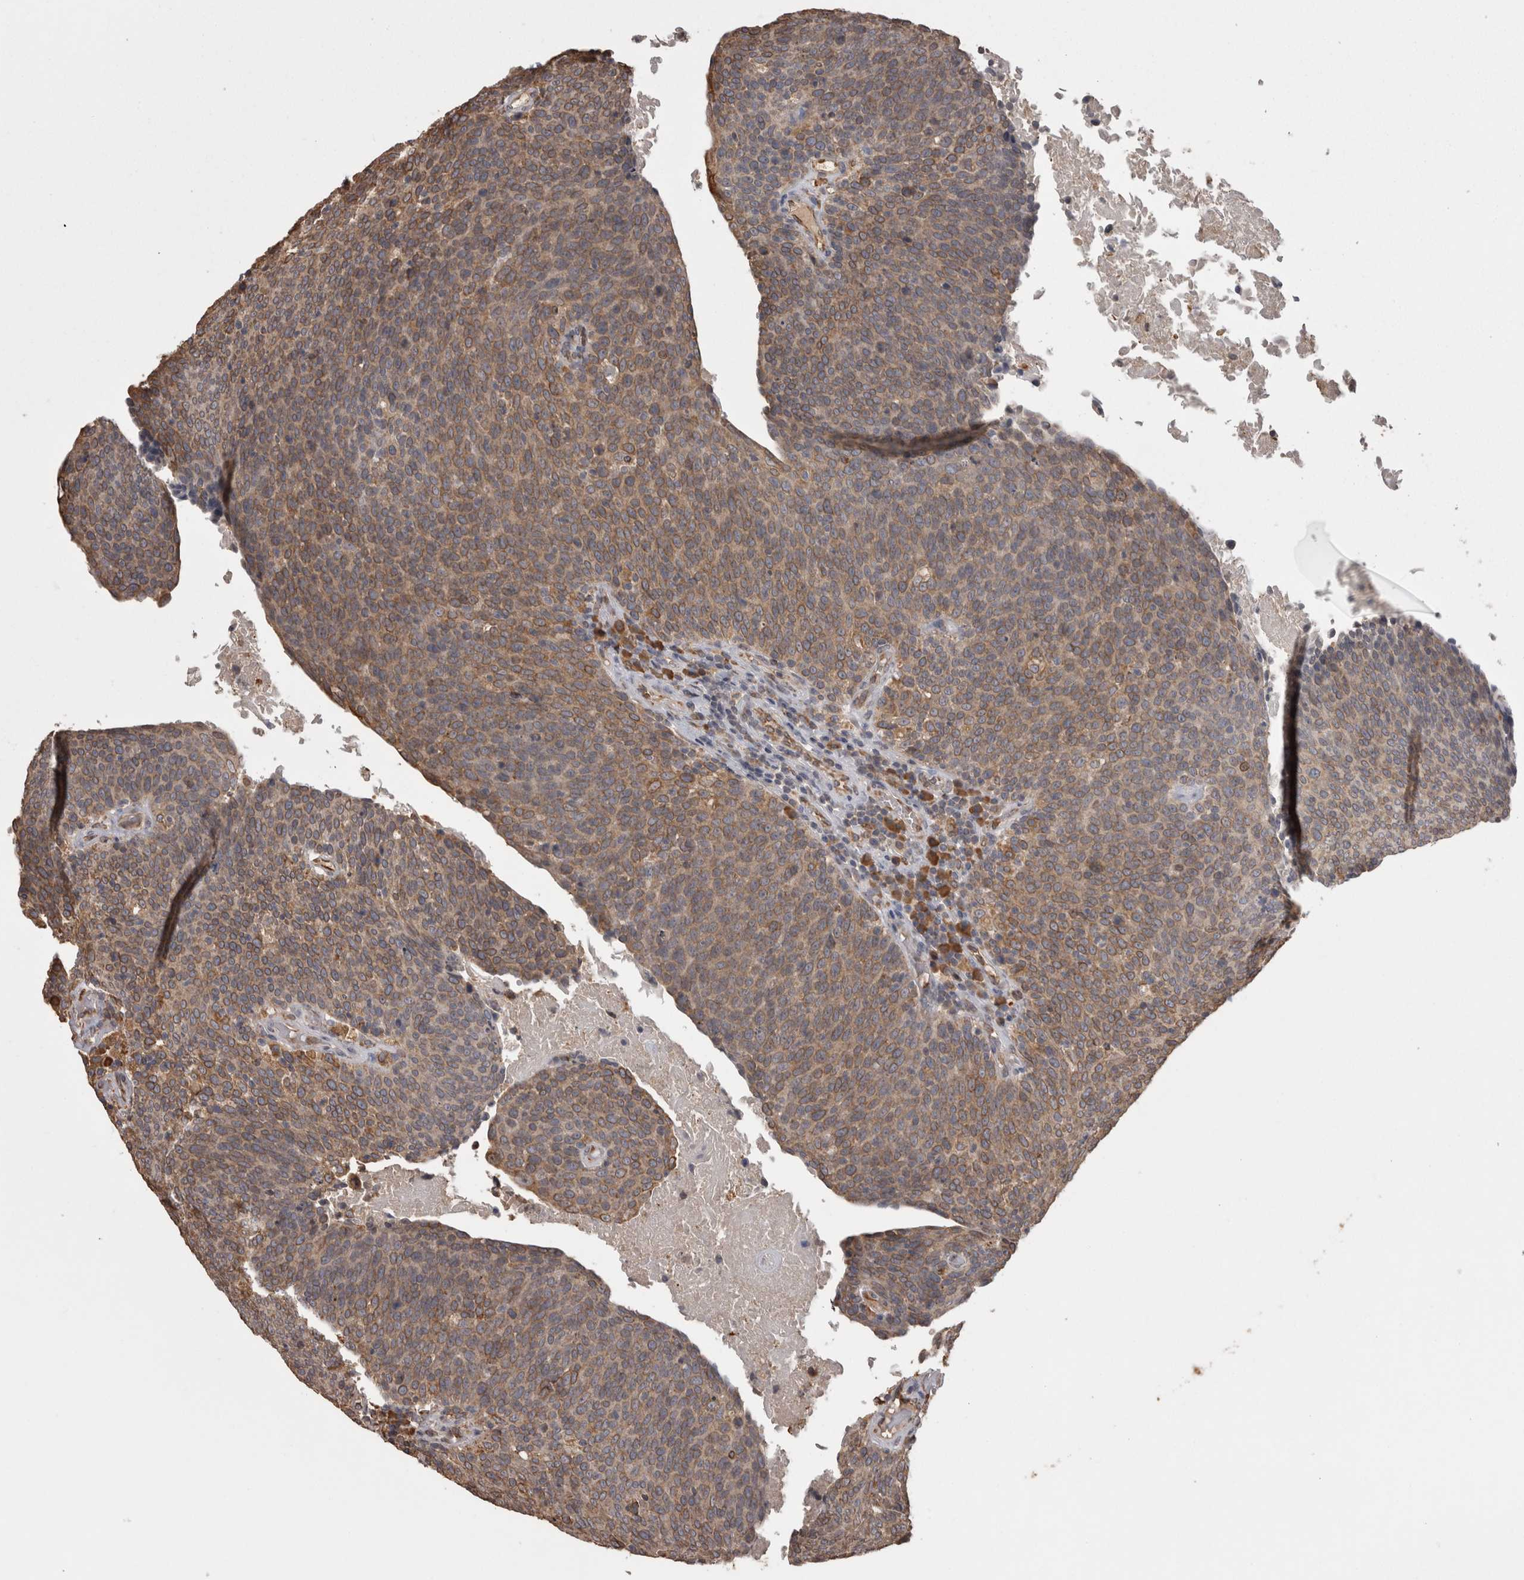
{"staining": {"intensity": "moderate", "quantity": ">75%", "location": "cytoplasmic/membranous"}, "tissue": "head and neck cancer", "cell_type": "Tumor cells", "image_type": "cancer", "snomed": [{"axis": "morphology", "description": "Squamous cell carcinoma, NOS"}, {"axis": "morphology", "description": "Squamous cell carcinoma, metastatic, NOS"}, {"axis": "topography", "description": "Lymph node"}, {"axis": "topography", "description": "Head-Neck"}], "caption": "Immunohistochemical staining of head and neck squamous cell carcinoma displays medium levels of moderate cytoplasmic/membranous positivity in approximately >75% of tumor cells.", "gene": "PON2", "patient": {"sex": "male", "age": 62}}